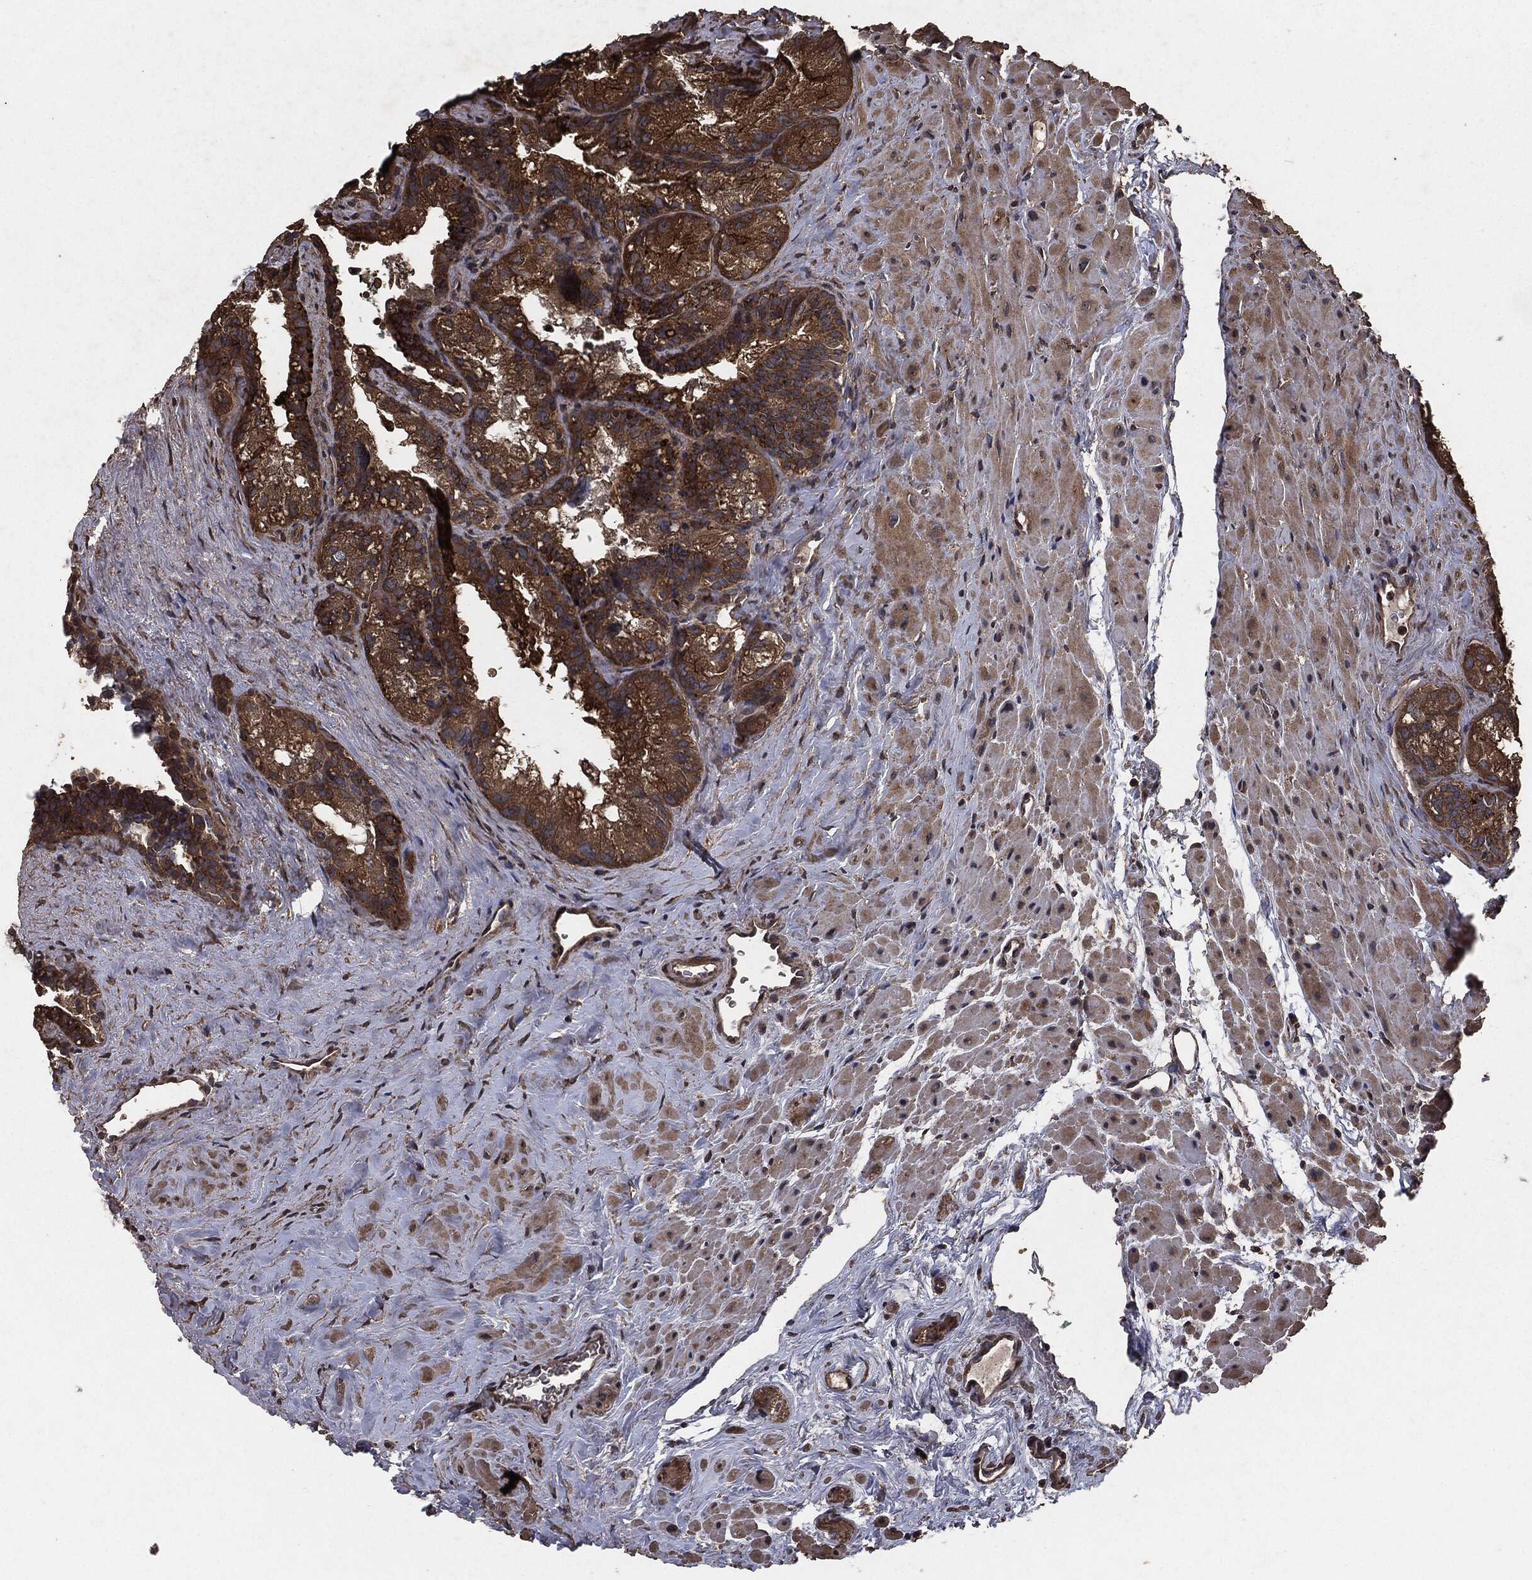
{"staining": {"intensity": "moderate", "quantity": ">75%", "location": "cytoplasmic/membranous"}, "tissue": "seminal vesicle", "cell_type": "Glandular cells", "image_type": "normal", "snomed": [{"axis": "morphology", "description": "Normal tissue, NOS"}, {"axis": "topography", "description": "Seminal veicle"}], "caption": "A photomicrograph showing moderate cytoplasmic/membranous positivity in approximately >75% of glandular cells in unremarkable seminal vesicle, as visualized by brown immunohistochemical staining.", "gene": "AKT1S1", "patient": {"sex": "male", "age": 72}}